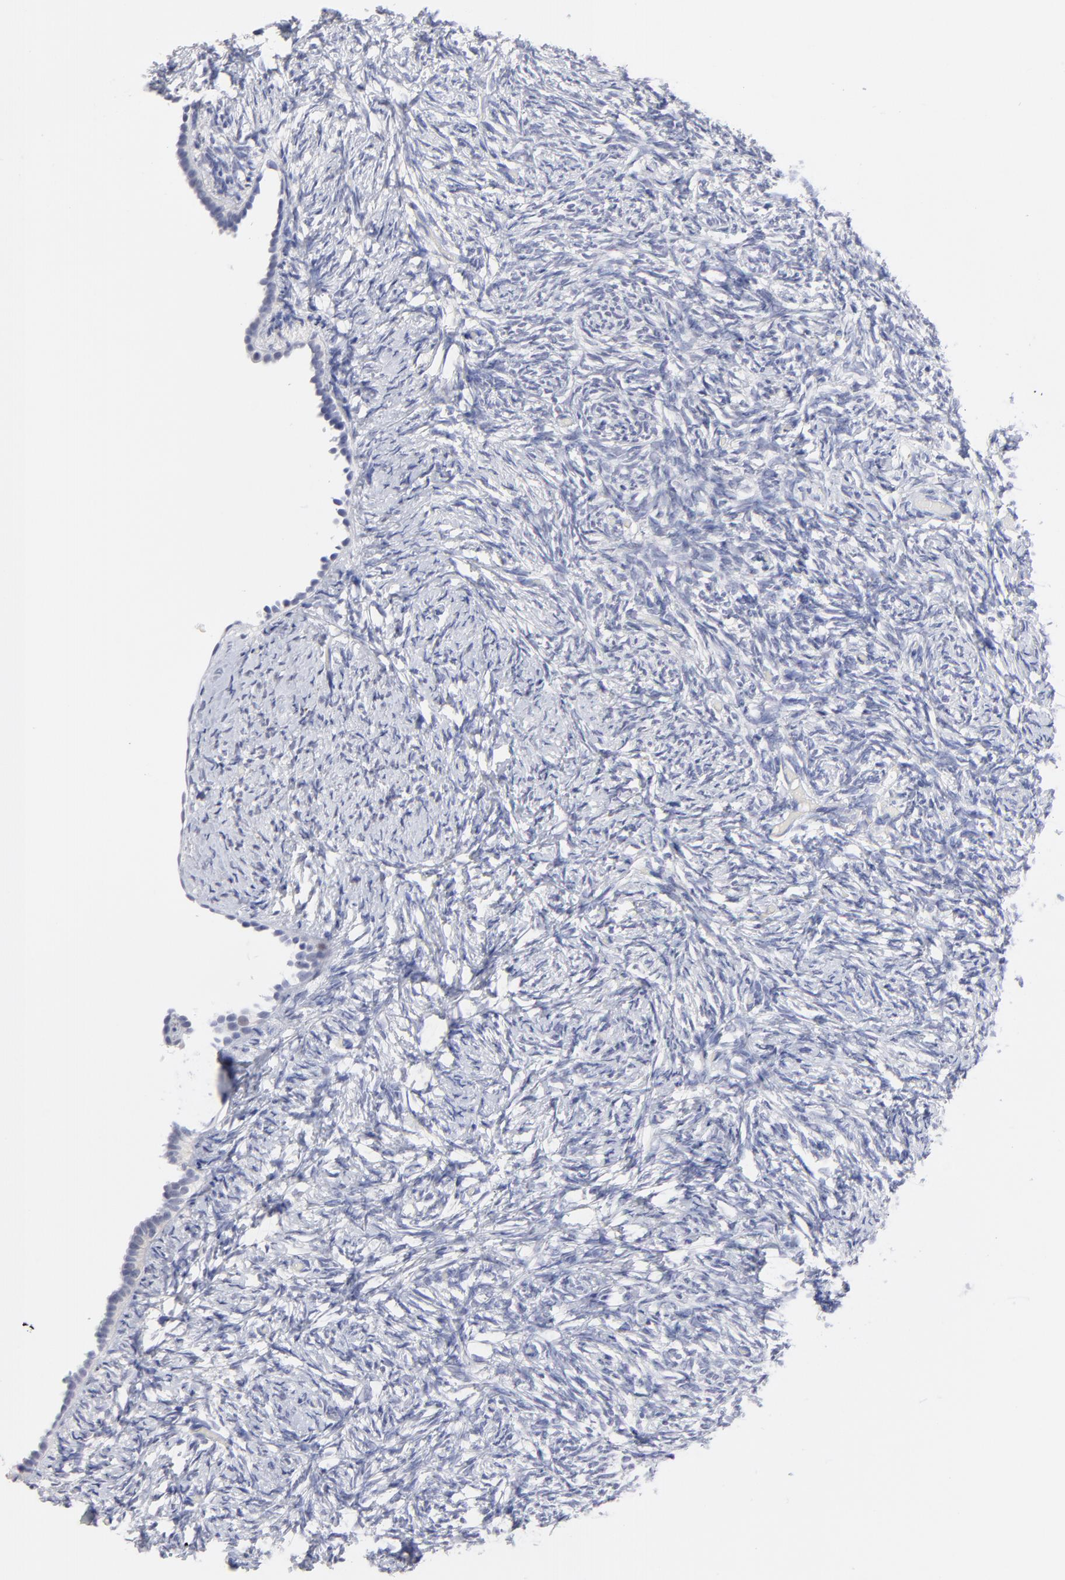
{"staining": {"intensity": "negative", "quantity": "none", "location": "none"}, "tissue": "ovary", "cell_type": "Ovarian stroma cells", "image_type": "normal", "snomed": [{"axis": "morphology", "description": "Normal tissue, NOS"}, {"axis": "topography", "description": "Ovary"}], "caption": "Immunohistochemistry (IHC) of normal human ovary exhibits no staining in ovarian stroma cells.", "gene": "SMARCA1", "patient": {"sex": "female", "age": 60}}